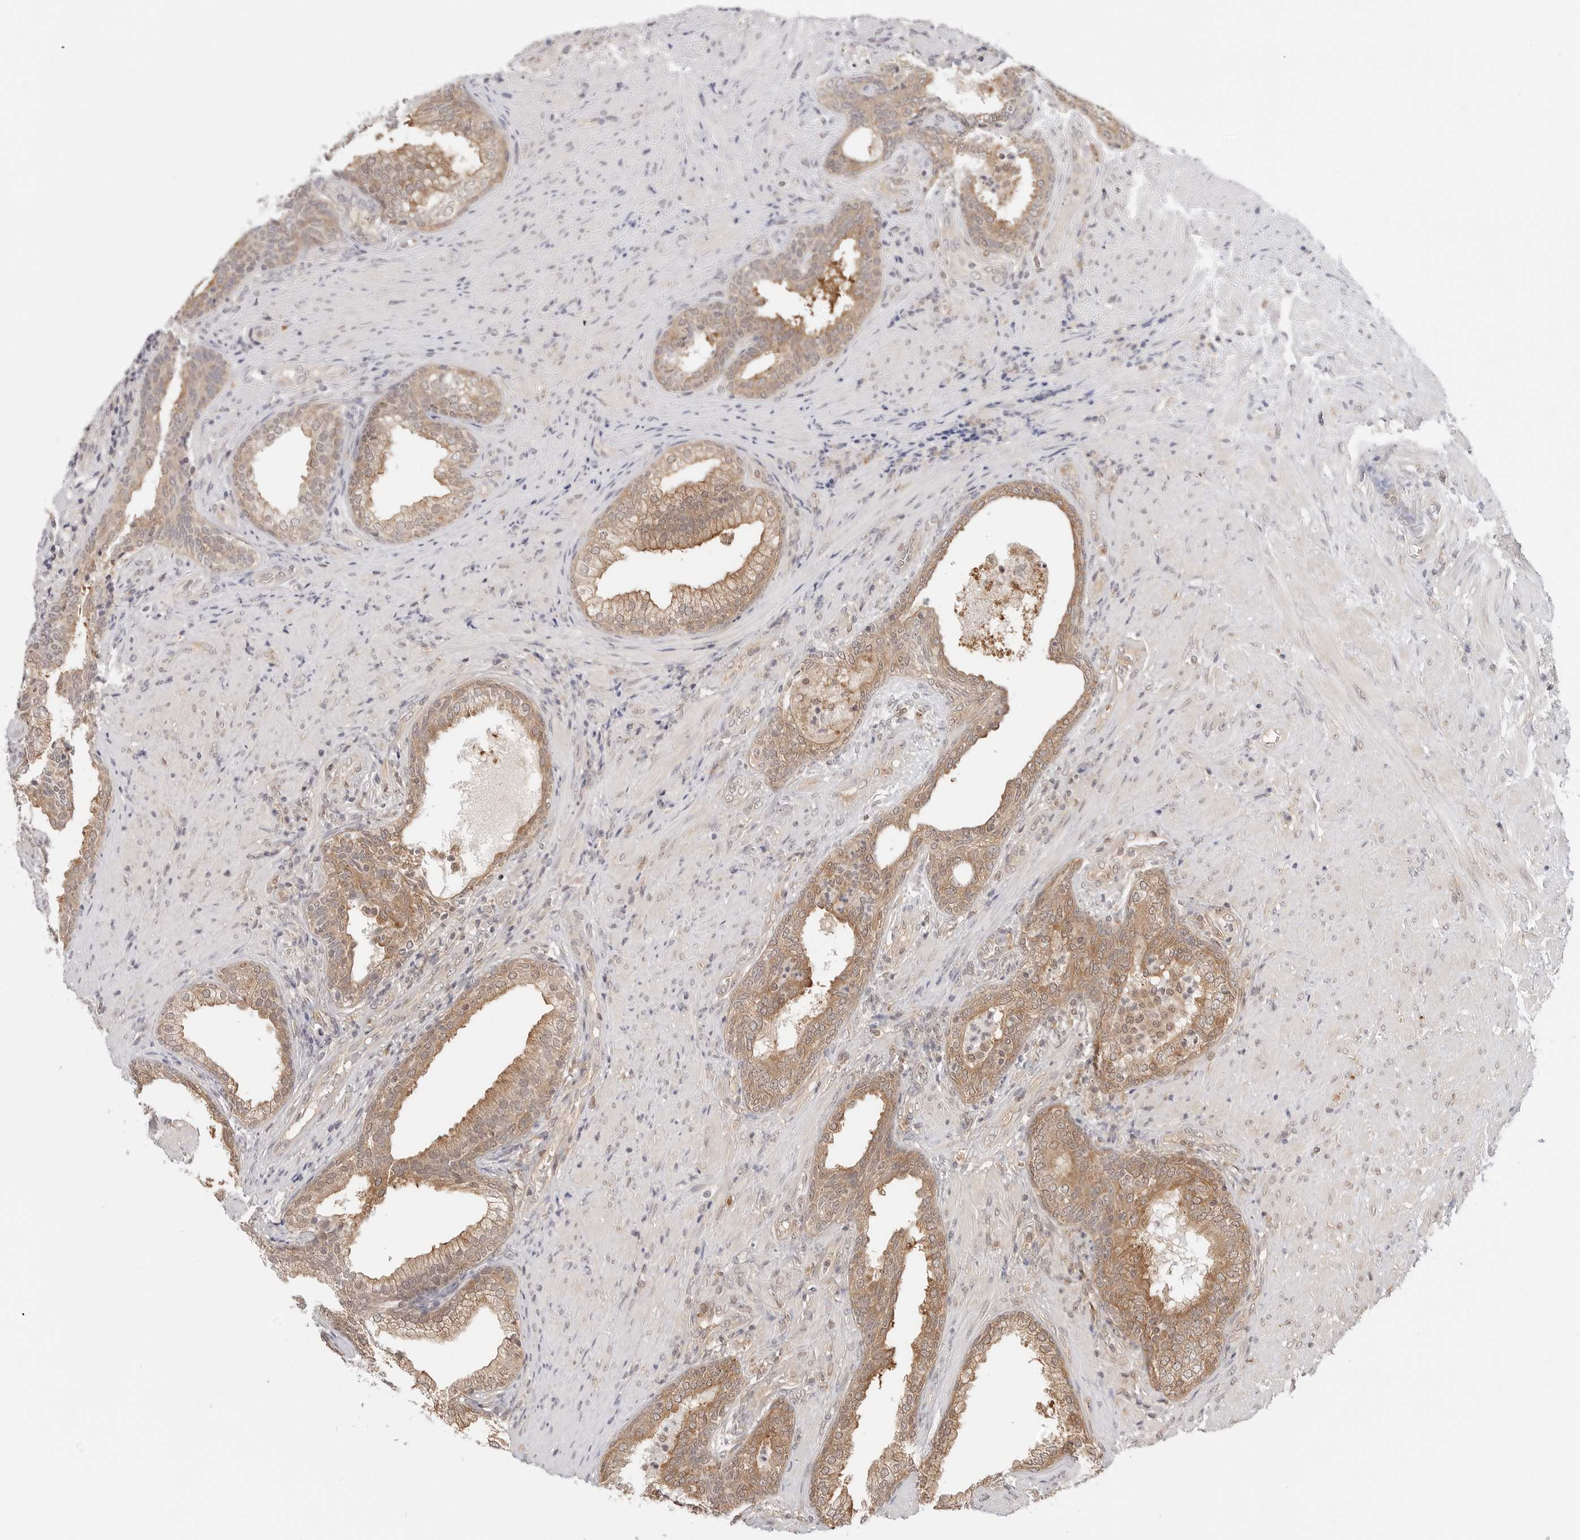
{"staining": {"intensity": "moderate", "quantity": ">75%", "location": "cytoplasmic/membranous,nuclear"}, "tissue": "prostate", "cell_type": "Glandular cells", "image_type": "normal", "snomed": [{"axis": "morphology", "description": "Normal tissue, NOS"}, {"axis": "topography", "description": "Prostate"}], "caption": "A brown stain labels moderate cytoplasmic/membranous,nuclear positivity of a protein in glandular cells of benign human prostate.", "gene": "NUDC", "patient": {"sex": "male", "age": 76}}